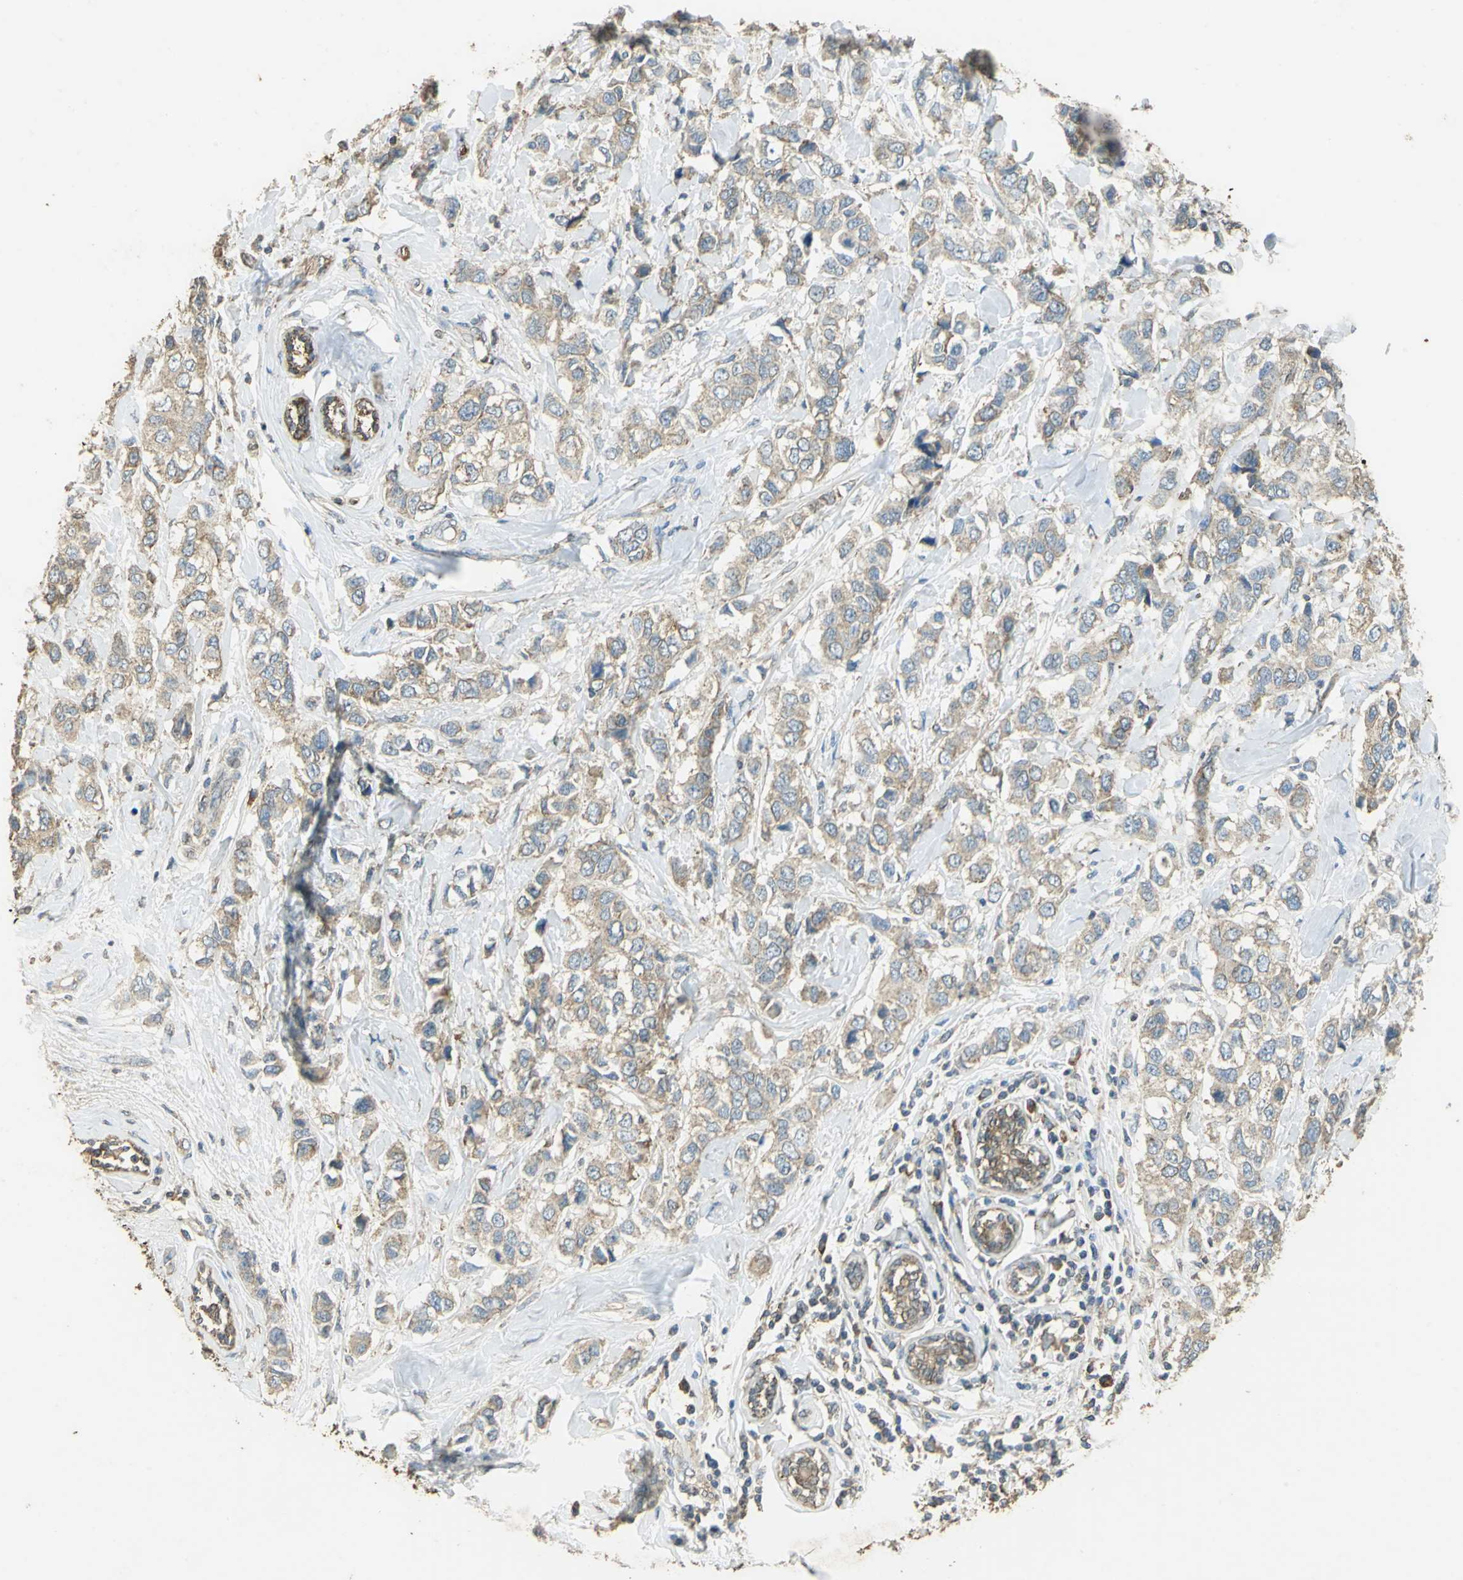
{"staining": {"intensity": "weak", "quantity": ">75%", "location": "cytoplasmic/membranous"}, "tissue": "breast cancer", "cell_type": "Tumor cells", "image_type": "cancer", "snomed": [{"axis": "morphology", "description": "Duct carcinoma"}, {"axis": "topography", "description": "Breast"}], "caption": "Tumor cells reveal weak cytoplasmic/membranous positivity in about >75% of cells in breast cancer (infiltrating ductal carcinoma).", "gene": "TRAPPC2", "patient": {"sex": "female", "age": 50}}